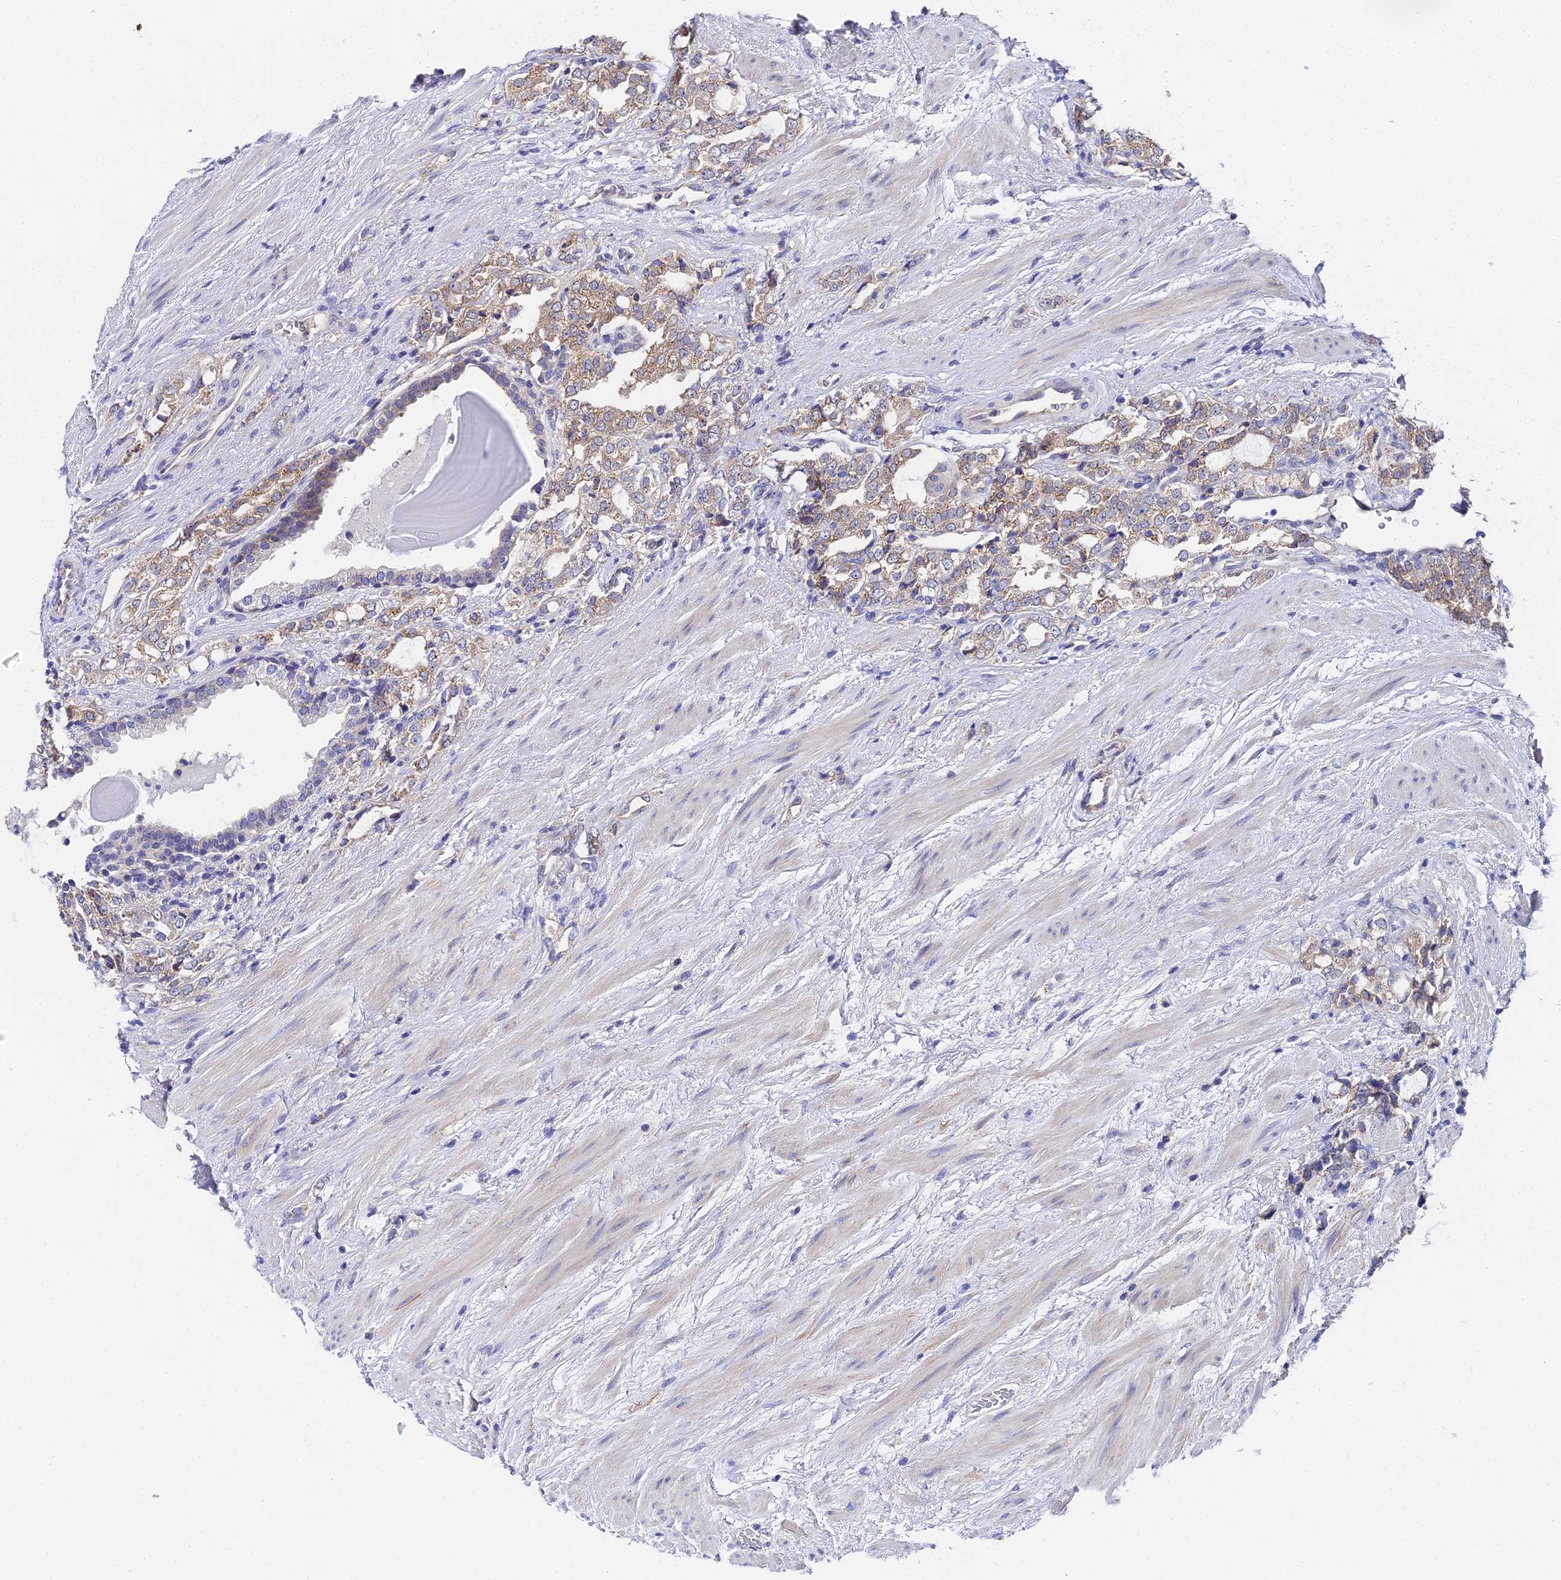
{"staining": {"intensity": "moderate", "quantity": ">75%", "location": "cytoplasmic/membranous"}, "tissue": "prostate cancer", "cell_type": "Tumor cells", "image_type": "cancer", "snomed": [{"axis": "morphology", "description": "Adenocarcinoma, High grade"}, {"axis": "topography", "description": "Prostate"}], "caption": "DAB immunohistochemical staining of high-grade adenocarcinoma (prostate) reveals moderate cytoplasmic/membranous protein staining in about >75% of tumor cells.", "gene": "UBE2L3", "patient": {"sex": "male", "age": 64}}